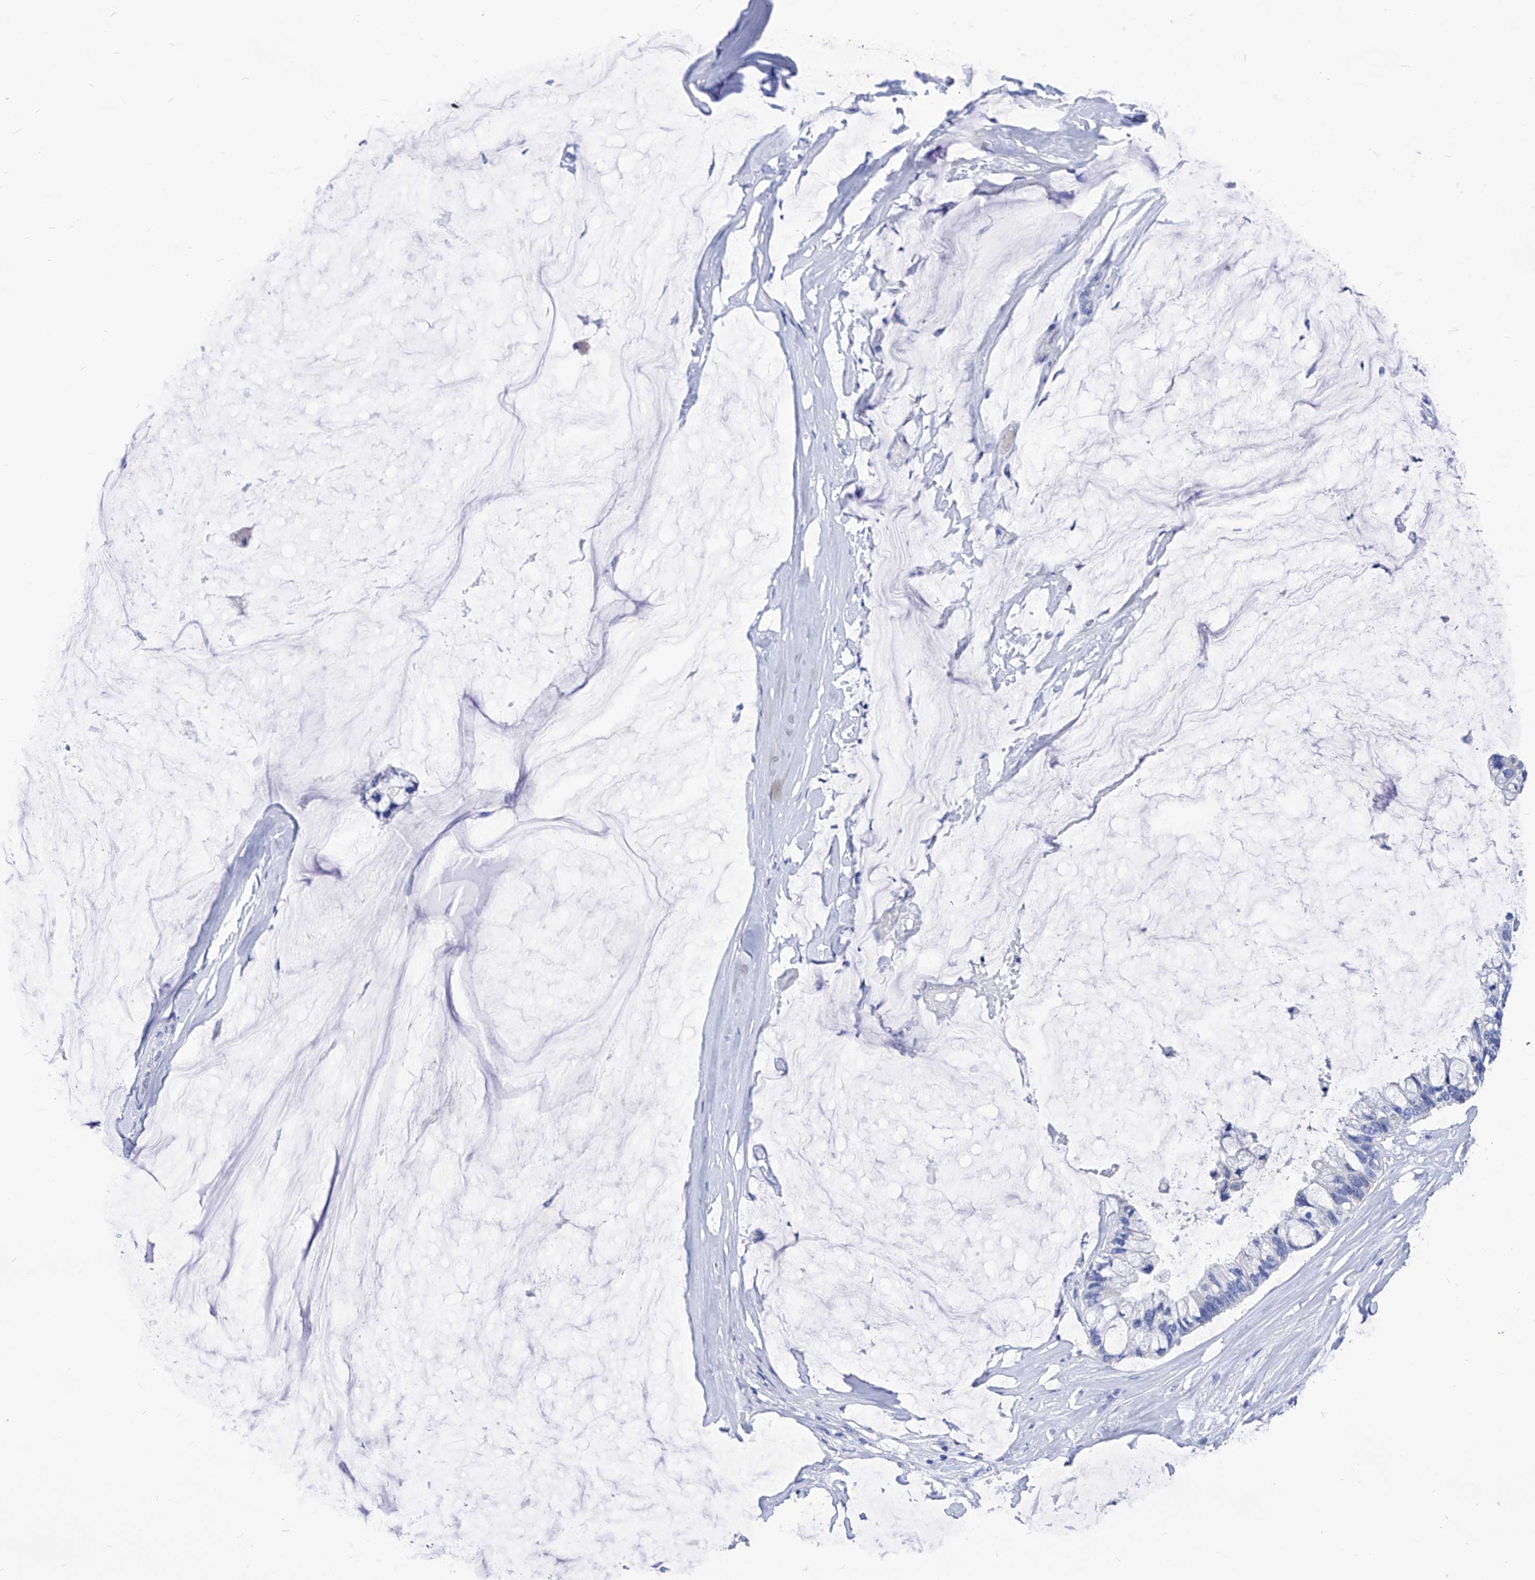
{"staining": {"intensity": "negative", "quantity": "none", "location": "none"}, "tissue": "ovarian cancer", "cell_type": "Tumor cells", "image_type": "cancer", "snomed": [{"axis": "morphology", "description": "Cystadenocarcinoma, mucinous, NOS"}, {"axis": "topography", "description": "Ovary"}], "caption": "High power microscopy histopathology image of an immunohistochemistry (IHC) micrograph of ovarian cancer, revealing no significant expression in tumor cells.", "gene": "XPNPEP1", "patient": {"sex": "female", "age": 39}}